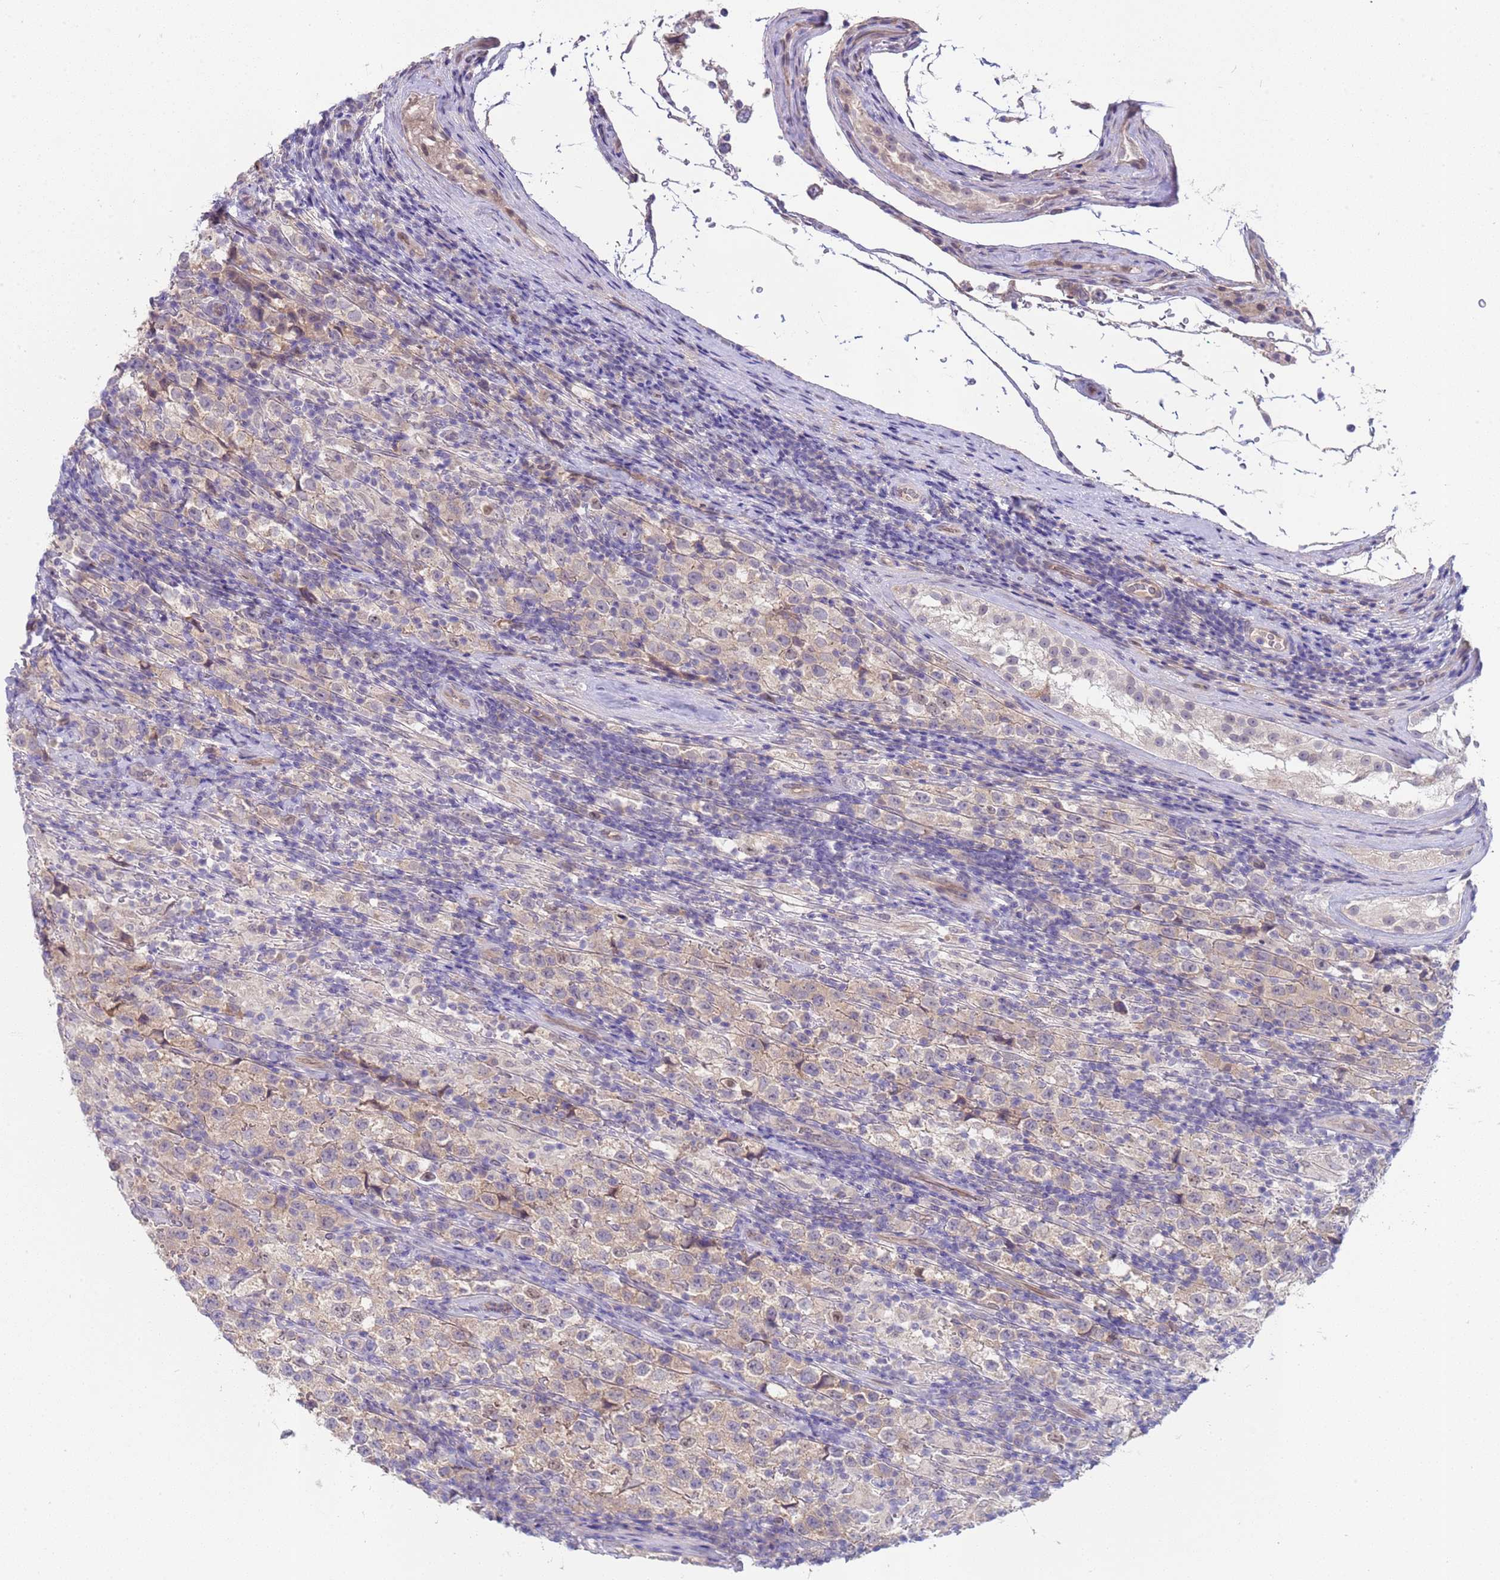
{"staining": {"intensity": "negative", "quantity": "none", "location": "none"}, "tissue": "testis cancer", "cell_type": "Tumor cells", "image_type": "cancer", "snomed": [{"axis": "morphology", "description": "Seminoma, NOS"}, {"axis": "morphology", "description": "Carcinoma, Embryonal, NOS"}, {"axis": "topography", "description": "Testis"}], "caption": "Image shows no significant protein expression in tumor cells of testis cancer (seminoma). (Stains: DAB (3,3'-diaminobenzidine) immunohistochemistry (IHC) with hematoxylin counter stain, Microscopy: brightfield microscopy at high magnification).", "gene": "TRMT10A", "patient": {"sex": "male", "age": 41}}